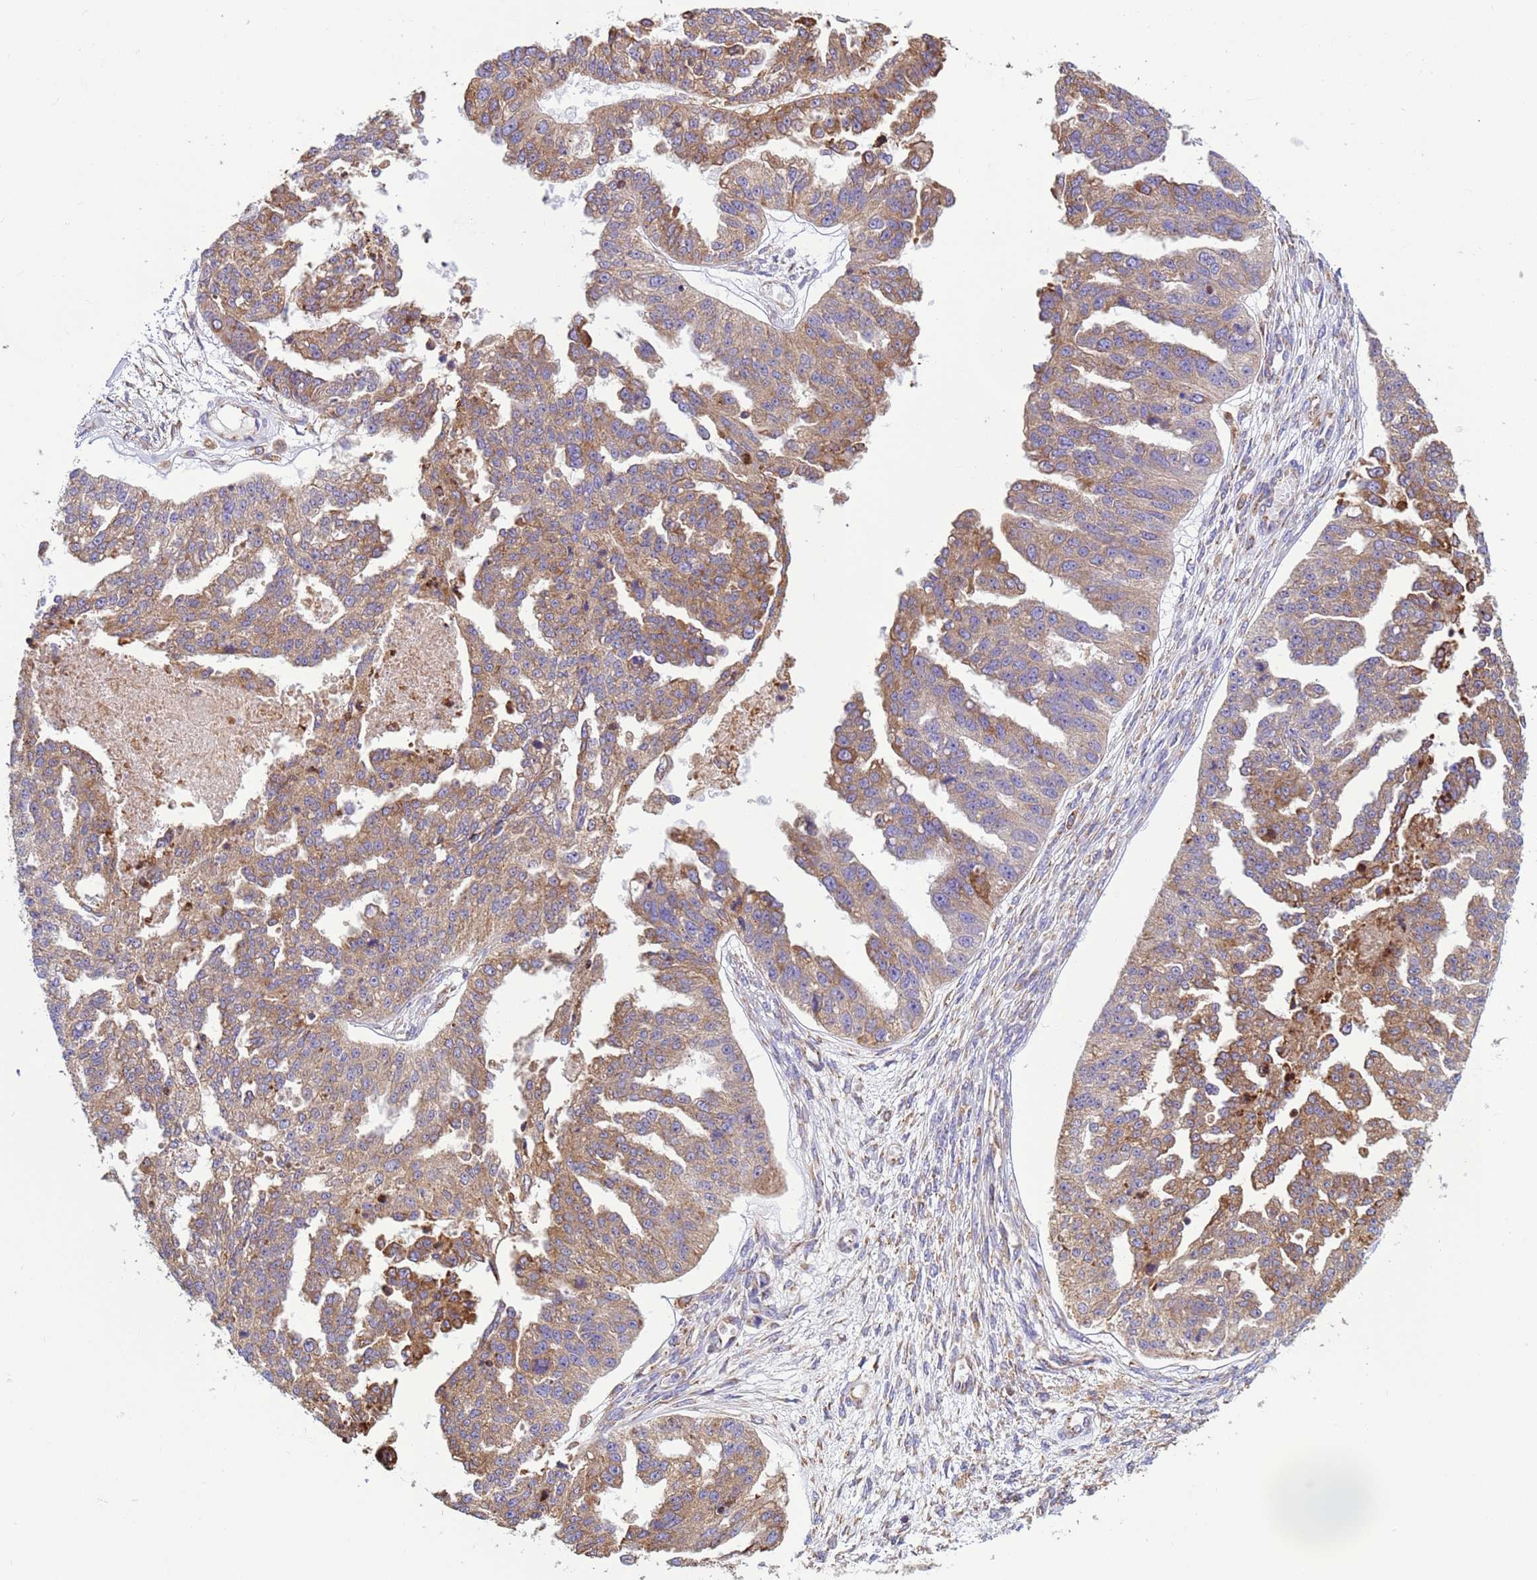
{"staining": {"intensity": "moderate", "quantity": ">75%", "location": "cytoplasmic/membranous"}, "tissue": "ovarian cancer", "cell_type": "Tumor cells", "image_type": "cancer", "snomed": [{"axis": "morphology", "description": "Cystadenocarcinoma, serous, NOS"}, {"axis": "topography", "description": "Ovary"}], "caption": "This is an image of IHC staining of ovarian serous cystadenocarcinoma, which shows moderate expression in the cytoplasmic/membranous of tumor cells.", "gene": "THAP5", "patient": {"sex": "female", "age": 58}}